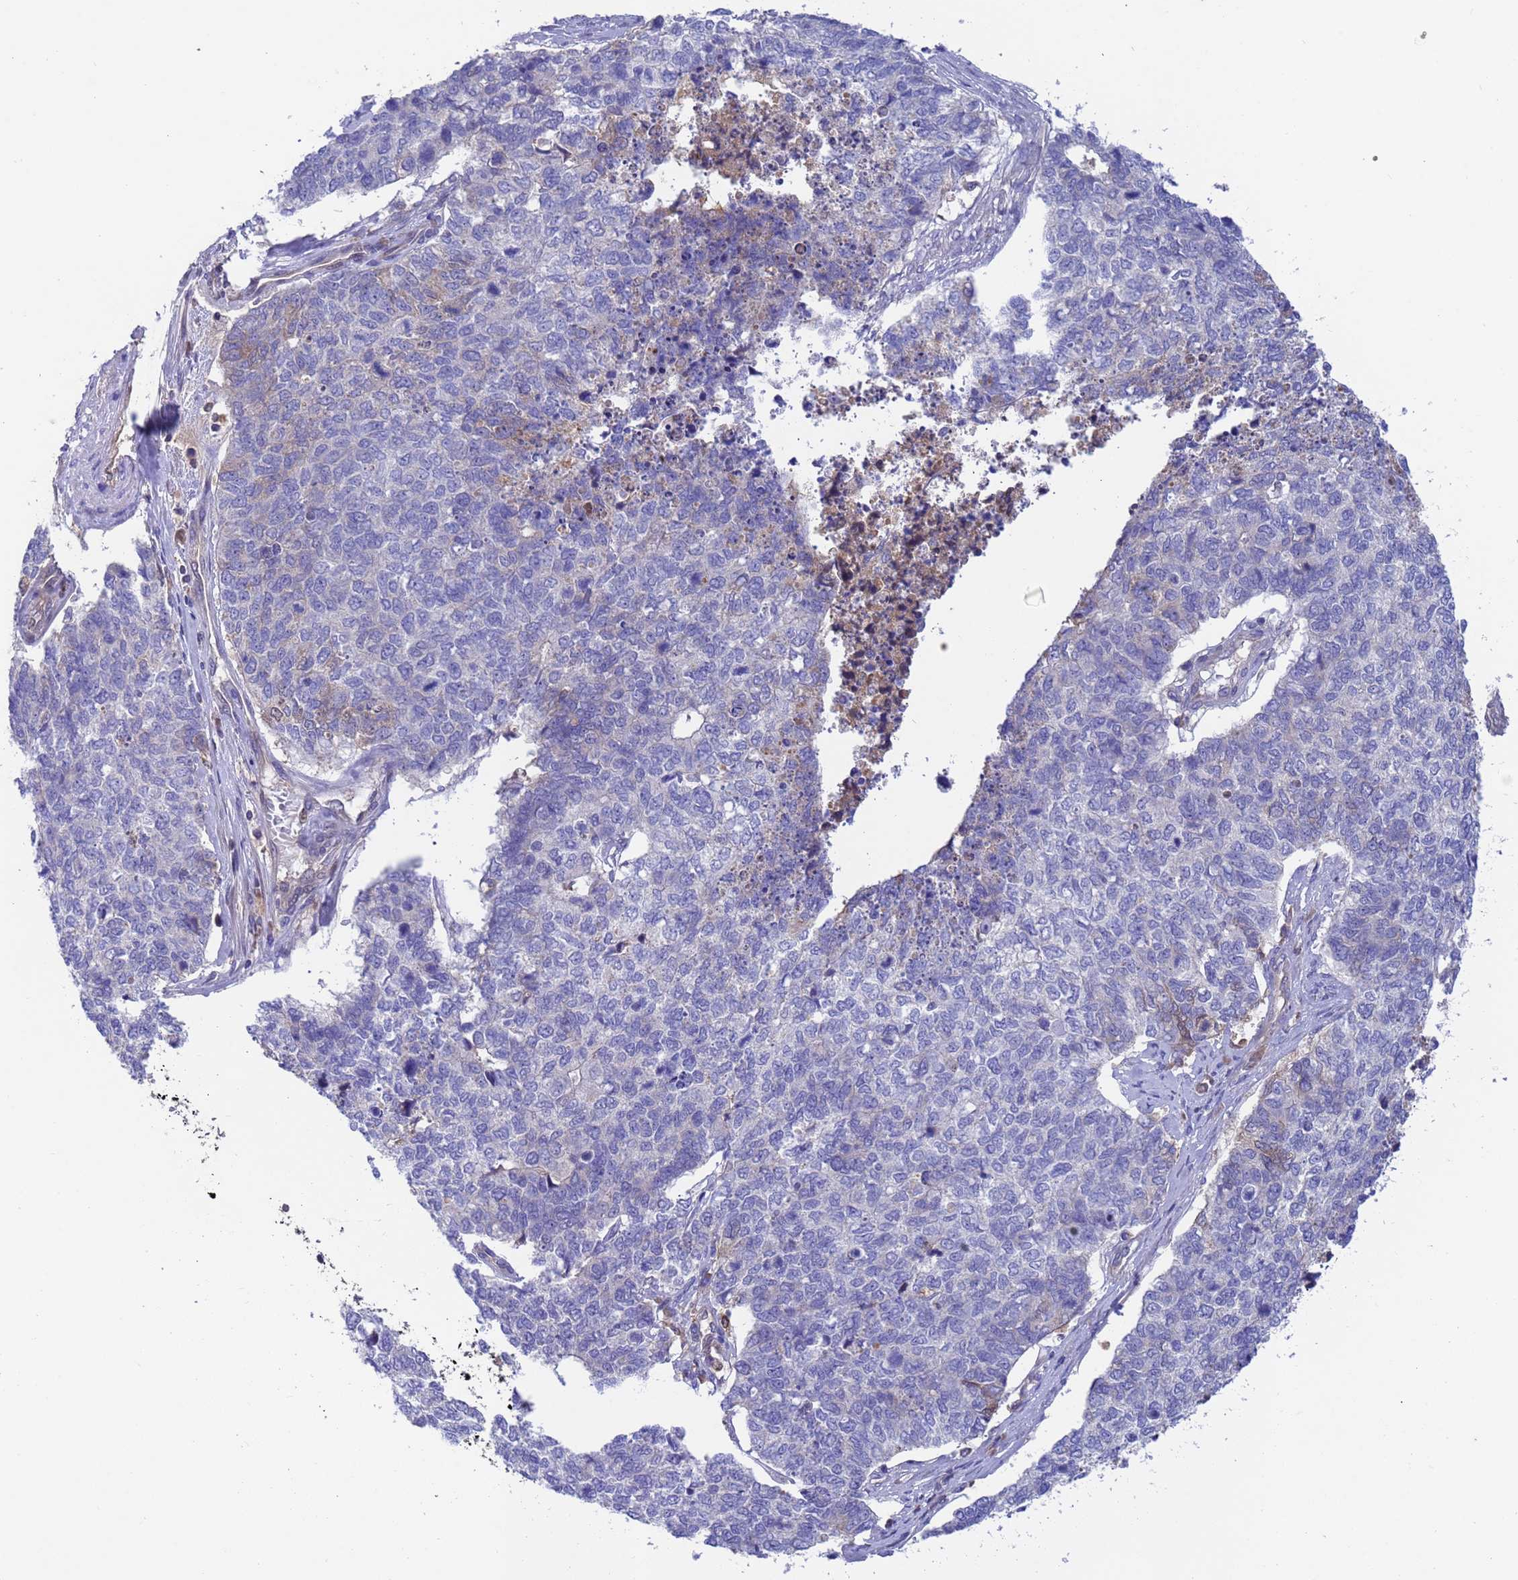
{"staining": {"intensity": "negative", "quantity": "none", "location": "none"}, "tissue": "cervical cancer", "cell_type": "Tumor cells", "image_type": "cancer", "snomed": [{"axis": "morphology", "description": "Squamous cell carcinoma, NOS"}, {"axis": "topography", "description": "Cervix"}], "caption": "An image of human squamous cell carcinoma (cervical) is negative for staining in tumor cells.", "gene": "FOXRED1", "patient": {"sex": "female", "age": 63}}